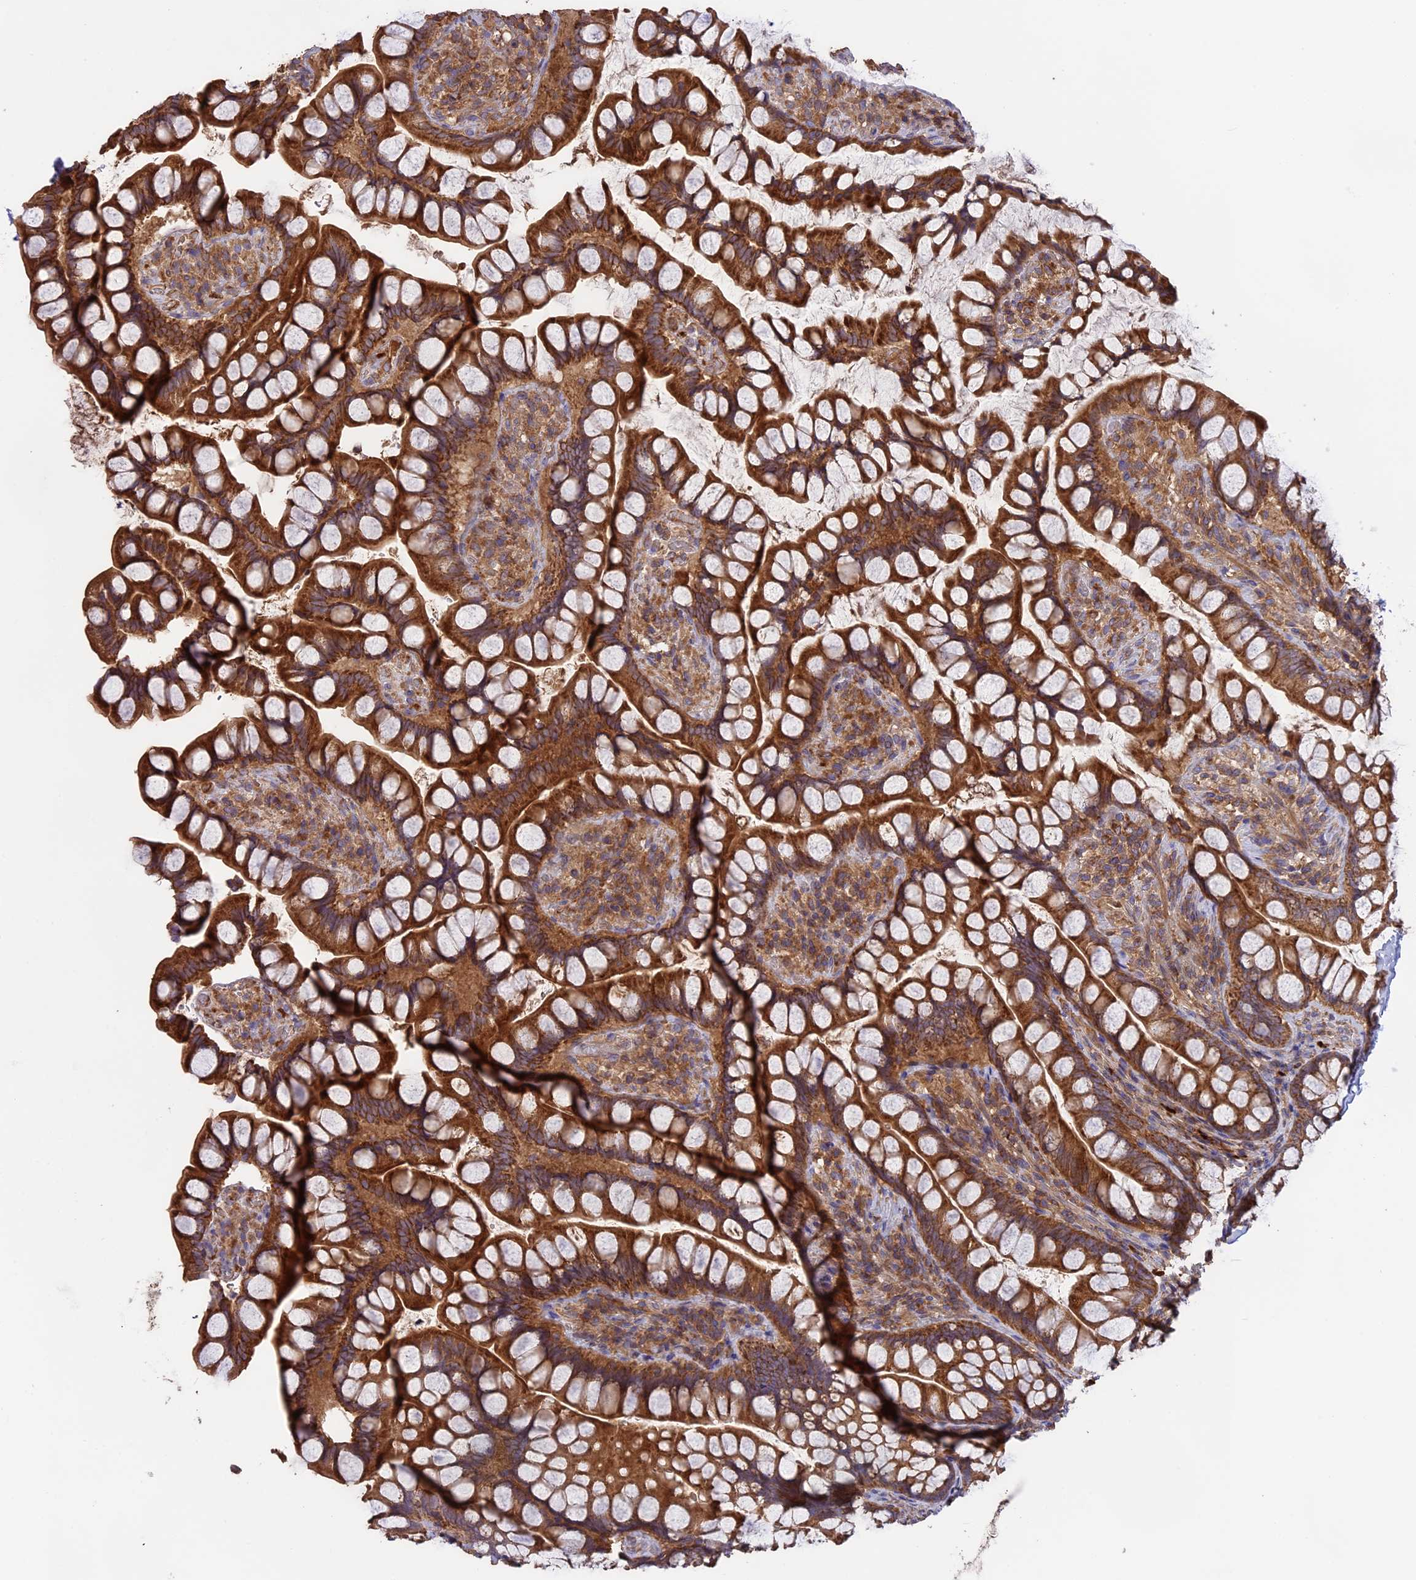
{"staining": {"intensity": "strong", "quantity": ">75%", "location": "cytoplasmic/membranous"}, "tissue": "small intestine", "cell_type": "Glandular cells", "image_type": "normal", "snomed": [{"axis": "morphology", "description": "Normal tissue, NOS"}, {"axis": "topography", "description": "Small intestine"}], "caption": "A high-resolution micrograph shows immunohistochemistry (IHC) staining of unremarkable small intestine, which demonstrates strong cytoplasmic/membranous positivity in about >75% of glandular cells.", "gene": "NUDT8", "patient": {"sex": "male", "age": 70}}